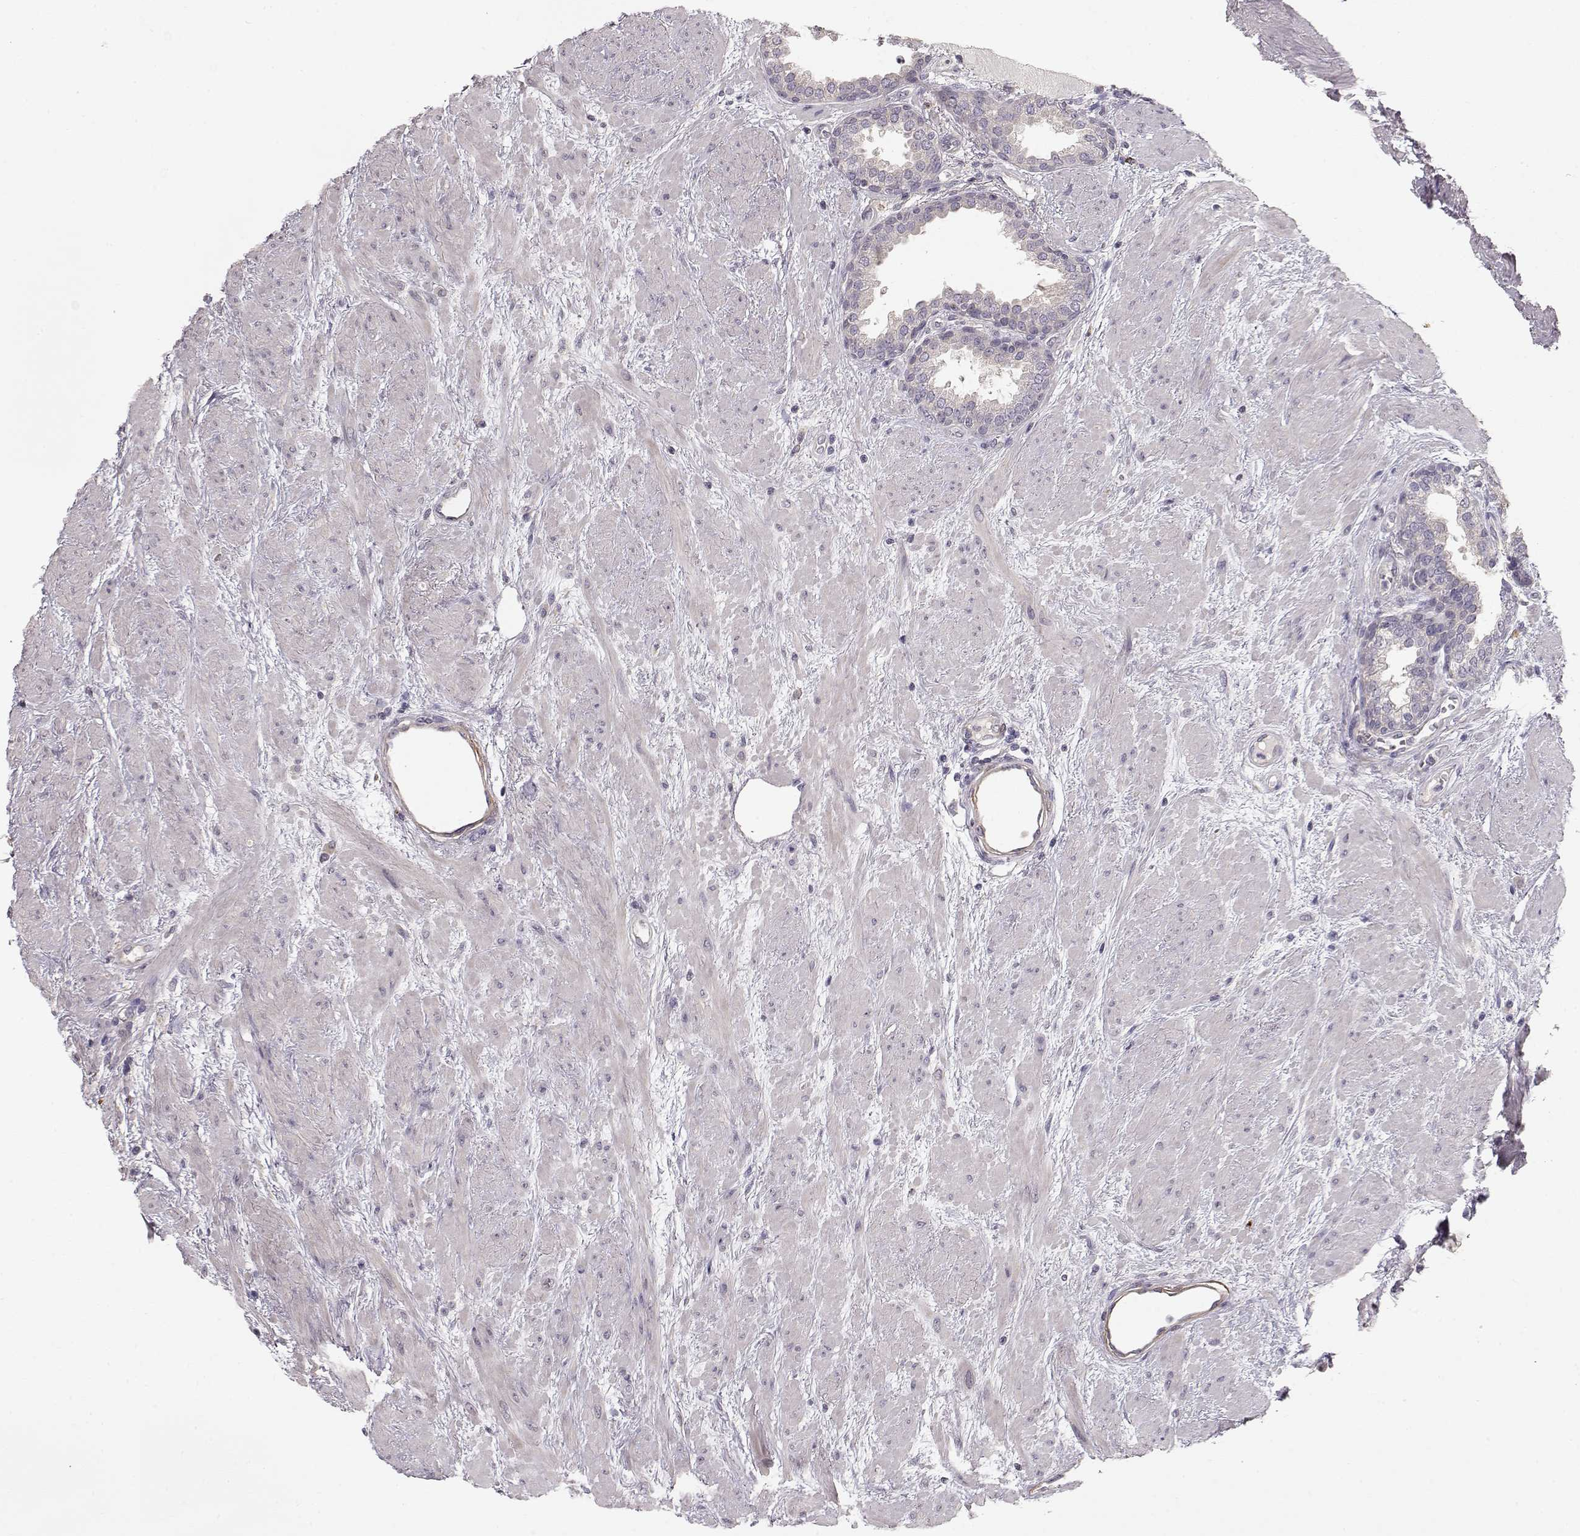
{"staining": {"intensity": "negative", "quantity": "none", "location": "none"}, "tissue": "prostate", "cell_type": "Glandular cells", "image_type": "normal", "snomed": [{"axis": "morphology", "description": "Normal tissue, NOS"}, {"axis": "topography", "description": "Prostate"}], "caption": "Glandular cells are negative for brown protein staining in benign prostate. (Stains: DAB (3,3'-diaminobenzidine) immunohistochemistry (IHC) with hematoxylin counter stain, Microscopy: brightfield microscopy at high magnification).", "gene": "ARHGAP8", "patient": {"sex": "male", "age": 51}}